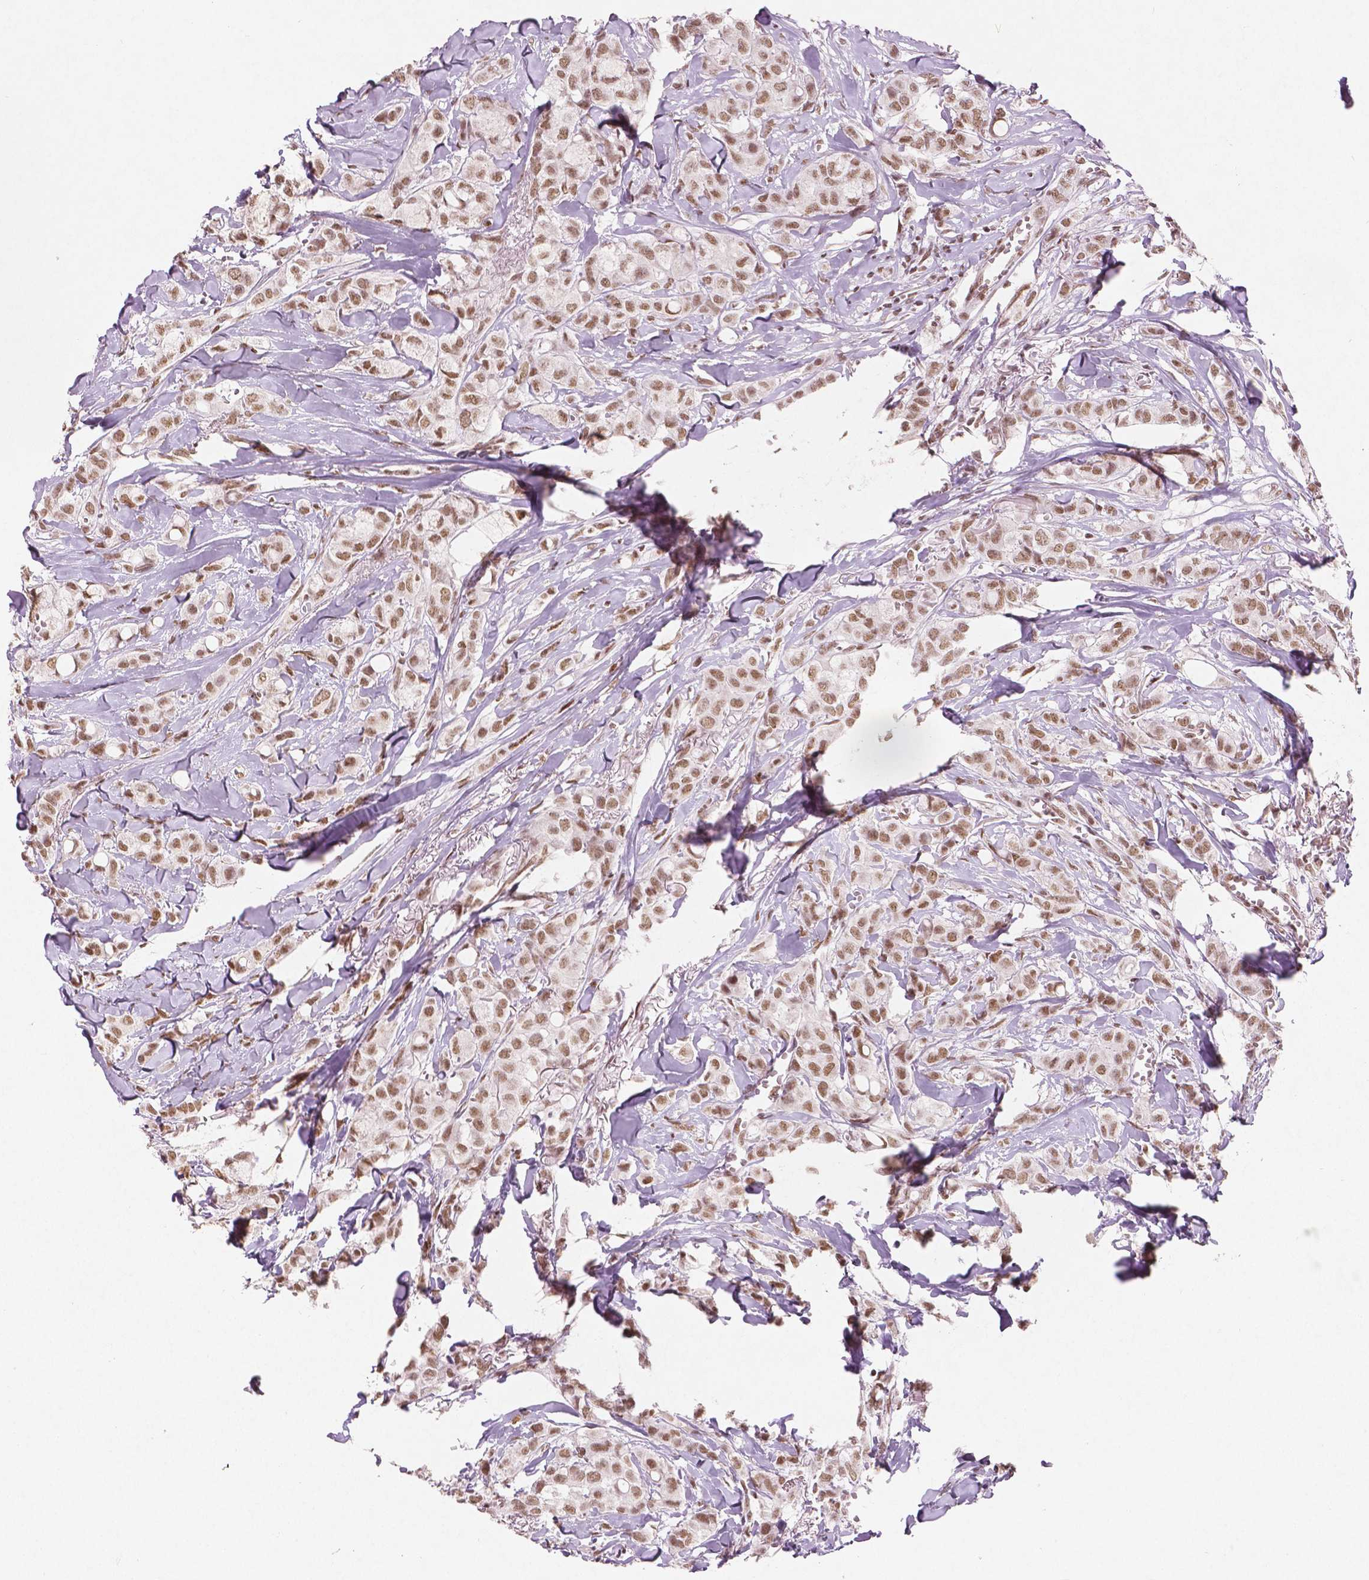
{"staining": {"intensity": "moderate", "quantity": ">75%", "location": "nuclear"}, "tissue": "breast cancer", "cell_type": "Tumor cells", "image_type": "cancer", "snomed": [{"axis": "morphology", "description": "Duct carcinoma"}, {"axis": "topography", "description": "Breast"}], "caption": "An image showing moderate nuclear expression in about >75% of tumor cells in infiltrating ductal carcinoma (breast), as visualized by brown immunohistochemical staining.", "gene": "BRD4", "patient": {"sex": "female", "age": 85}}